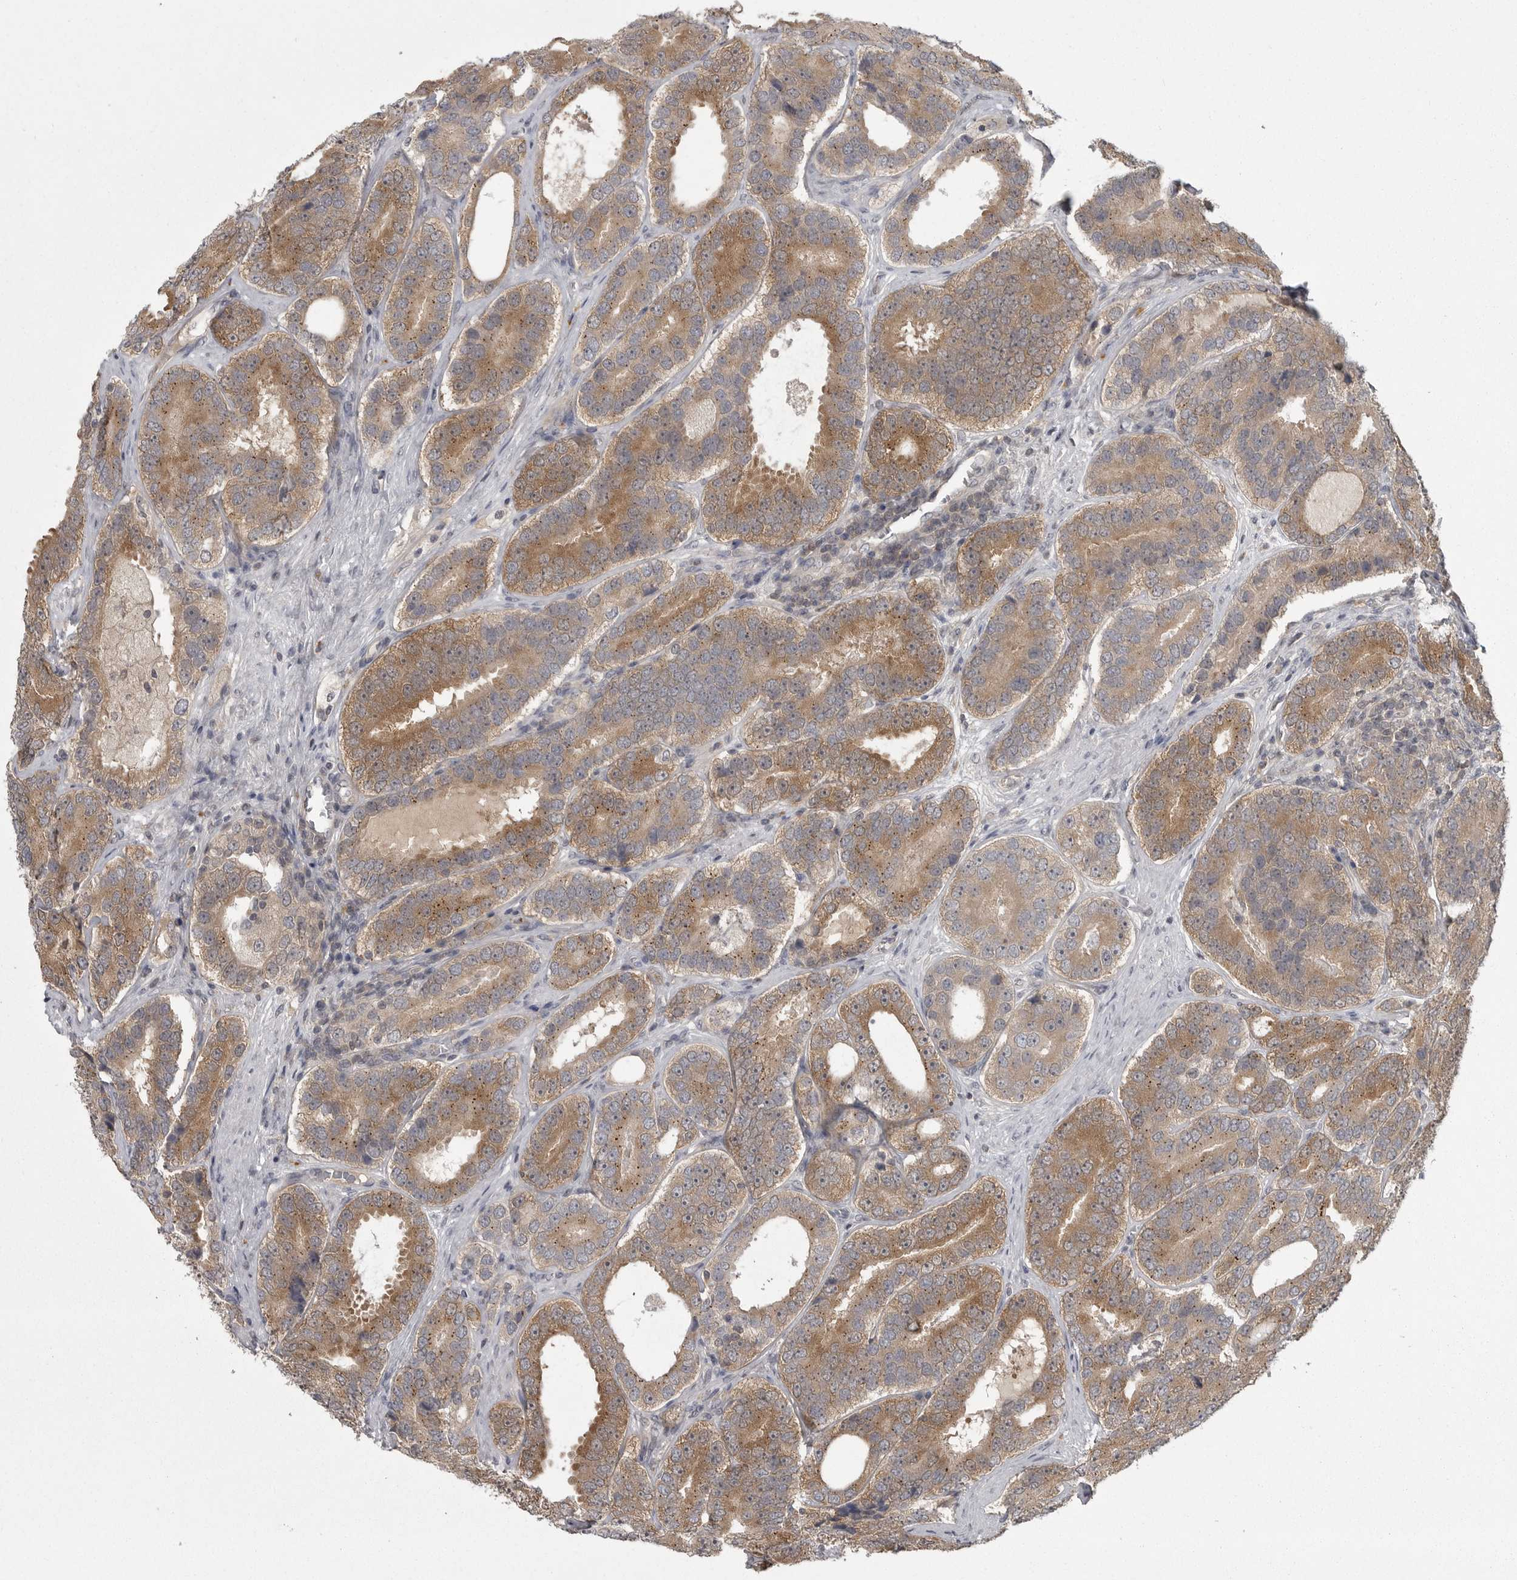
{"staining": {"intensity": "moderate", "quantity": ">75%", "location": "cytoplasmic/membranous"}, "tissue": "prostate cancer", "cell_type": "Tumor cells", "image_type": "cancer", "snomed": [{"axis": "morphology", "description": "Adenocarcinoma, High grade"}, {"axis": "topography", "description": "Prostate"}], "caption": "IHC of human prostate cancer (high-grade adenocarcinoma) exhibits medium levels of moderate cytoplasmic/membranous staining in approximately >75% of tumor cells.", "gene": "PHF13", "patient": {"sex": "male", "age": 56}}